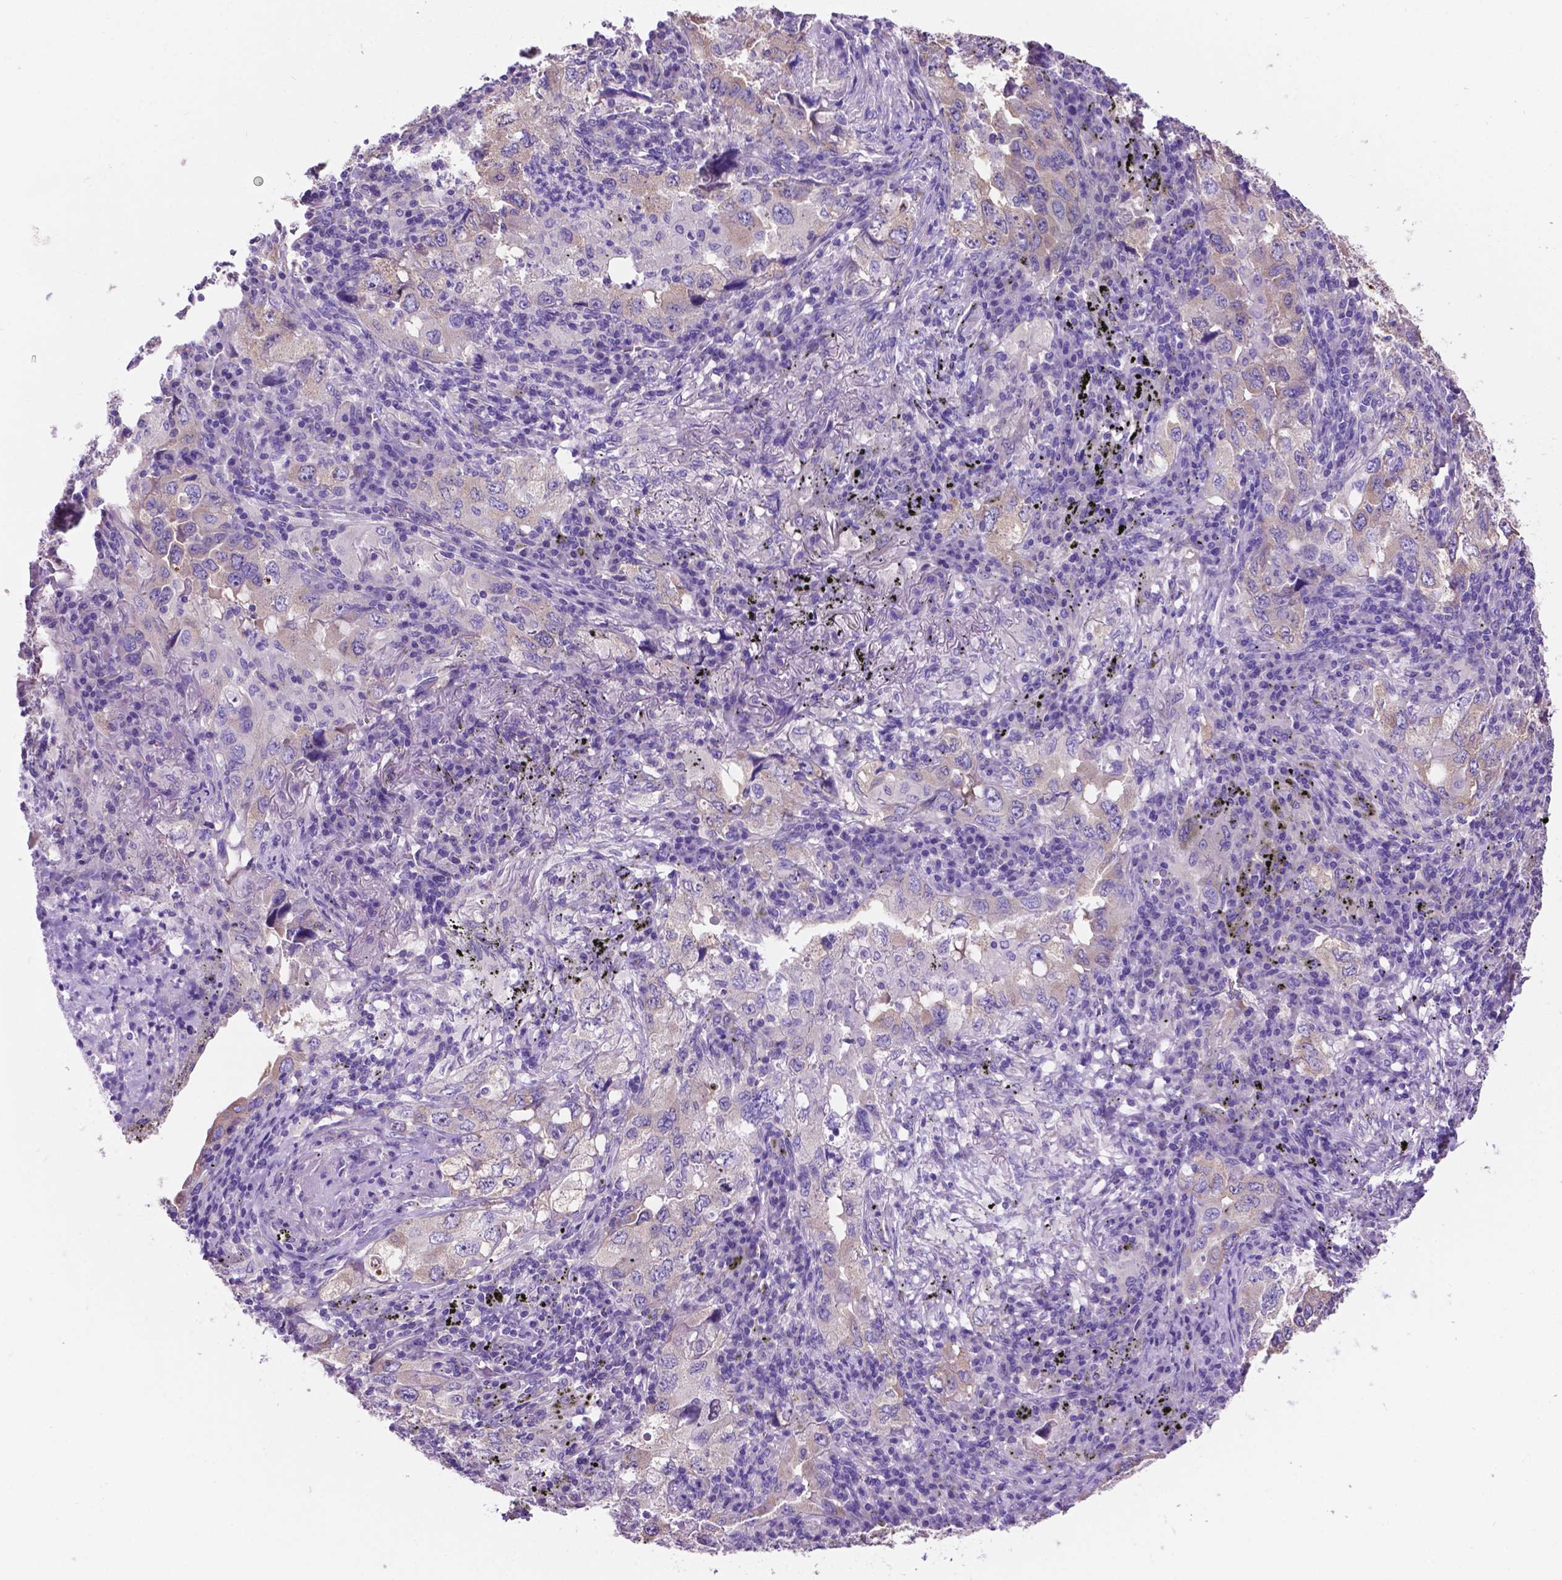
{"staining": {"intensity": "moderate", "quantity": "<25%", "location": "nuclear"}, "tissue": "lung cancer", "cell_type": "Tumor cells", "image_type": "cancer", "snomed": [{"axis": "morphology", "description": "Adenocarcinoma, NOS"}, {"axis": "topography", "description": "Lung"}], "caption": "Adenocarcinoma (lung) stained with a protein marker displays moderate staining in tumor cells.", "gene": "SPDYA", "patient": {"sex": "female", "age": 57}}